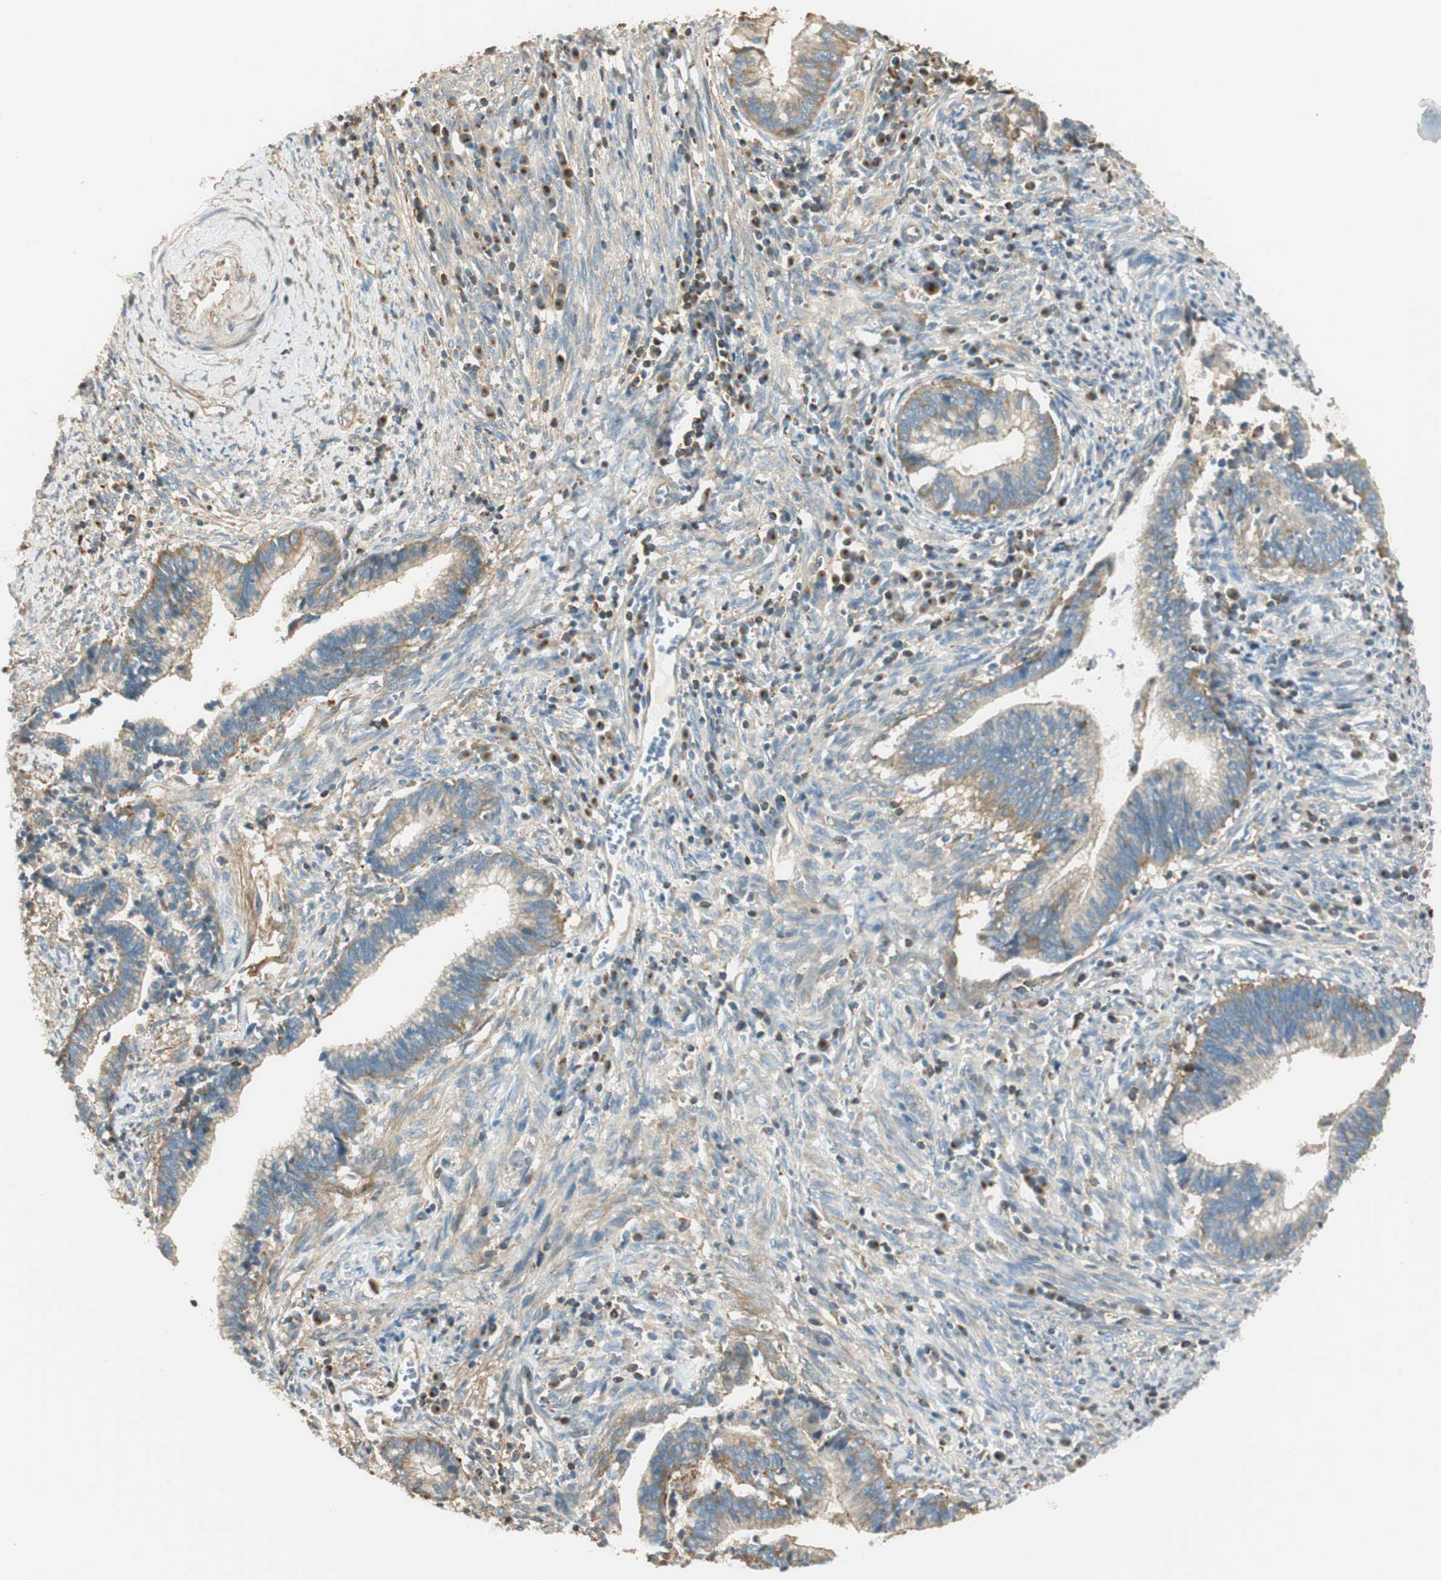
{"staining": {"intensity": "moderate", "quantity": ">75%", "location": "cytoplasmic/membranous"}, "tissue": "cervical cancer", "cell_type": "Tumor cells", "image_type": "cancer", "snomed": [{"axis": "morphology", "description": "Adenocarcinoma, NOS"}, {"axis": "topography", "description": "Cervix"}], "caption": "The immunohistochemical stain highlights moderate cytoplasmic/membranous expression in tumor cells of cervical cancer (adenocarcinoma) tissue.", "gene": "PI4K2B", "patient": {"sex": "female", "age": 44}}